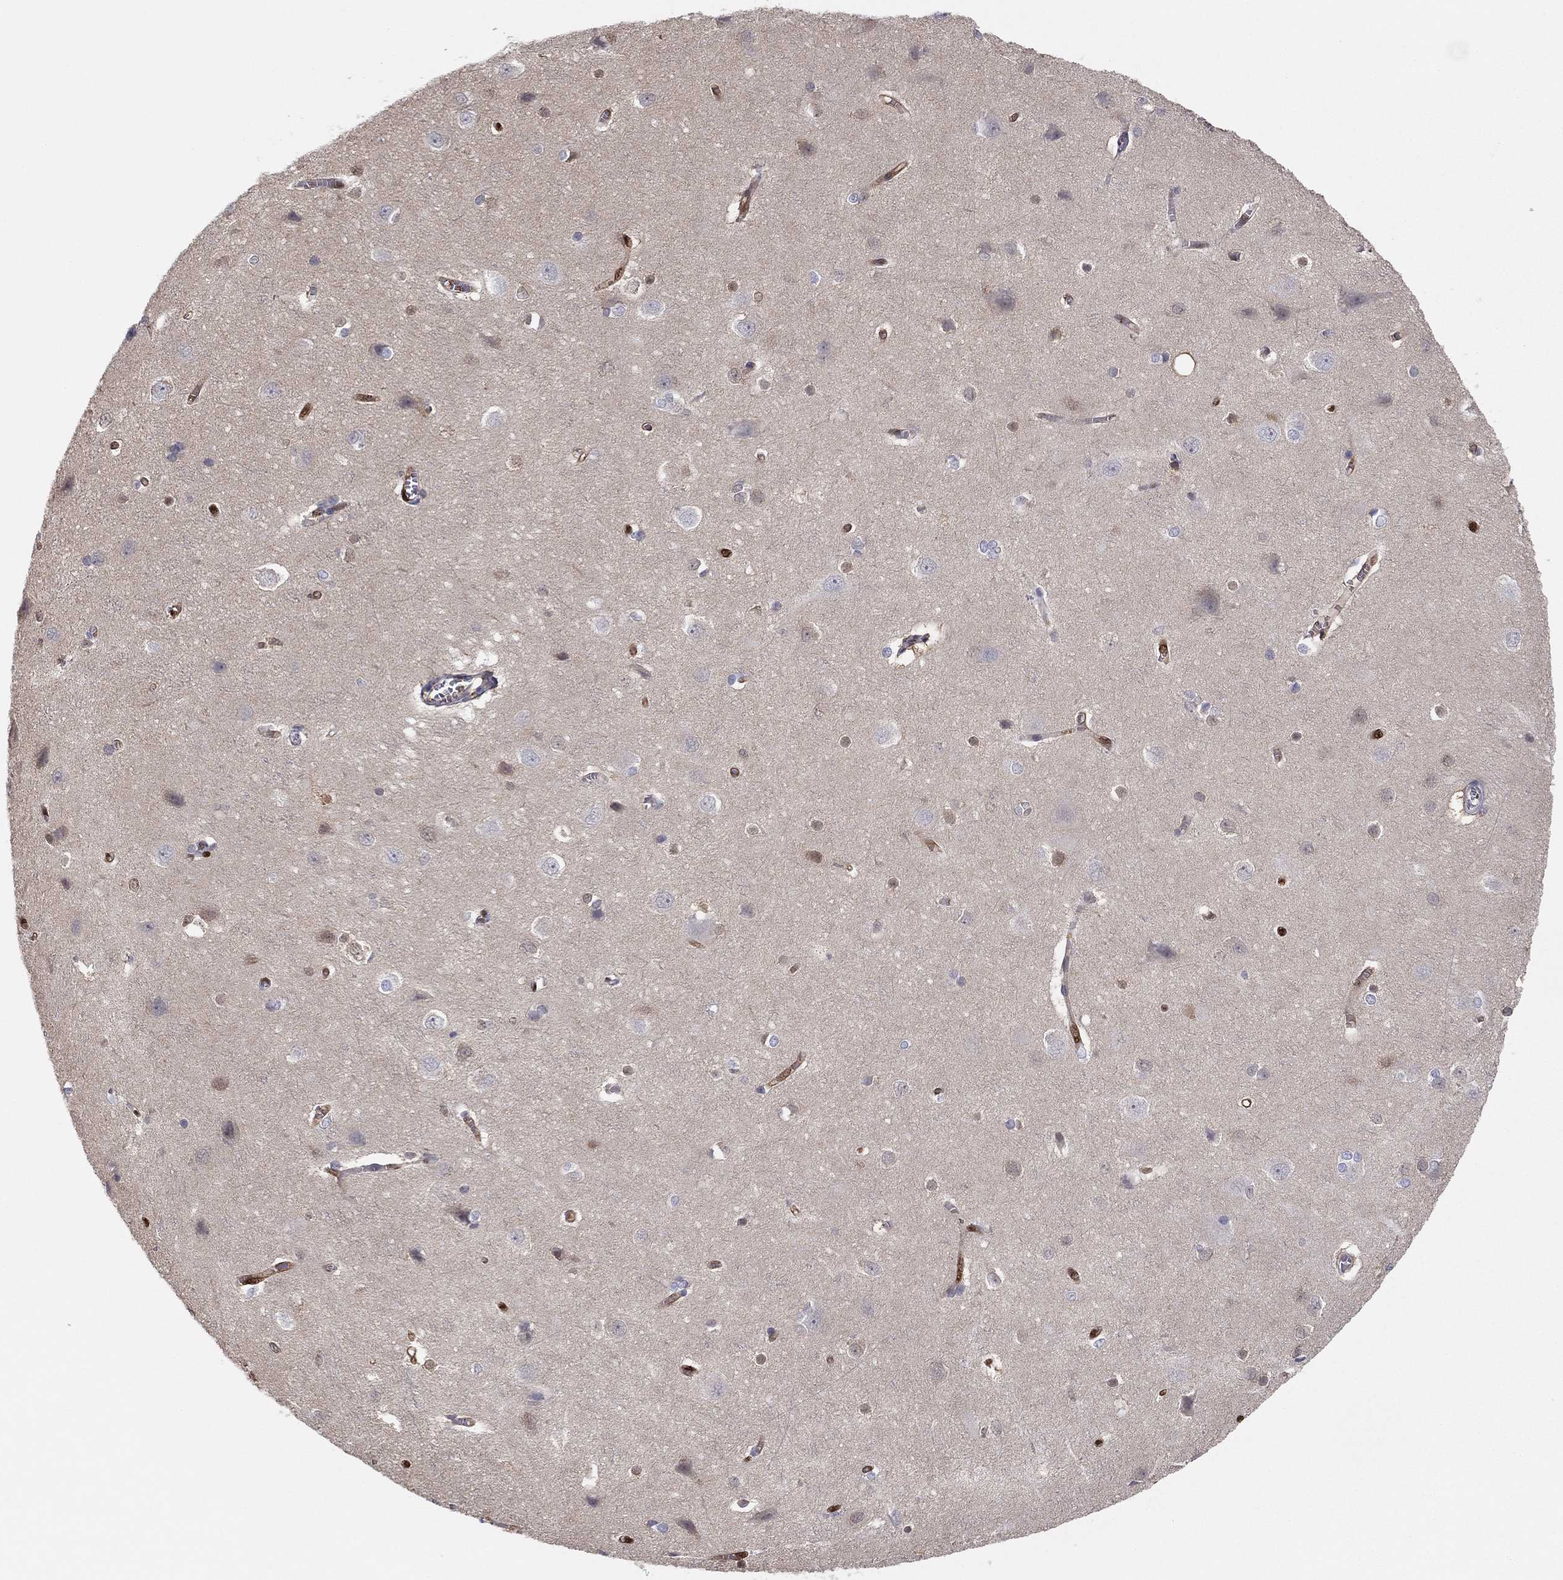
{"staining": {"intensity": "strong", "quantity": "<25%", "location": "cytoplasmic/membranous"}, "tissue": "cerebral cortex", "cell_type": "Endothelial cells", "image_type": "normal", "snomed": [{"axis": "morphology", "description": "Normal tissue, NOS"}, {"axis": "topography", "description": "Cerebral cortex"}], "caption": "Endothelial cells display strong cytoplasmic/membranous positivity in approximately <25% of cells in unremarkable cerebral cortex.", "gene": "PDXK", "patient": {"sex": "male", "age": 37}}